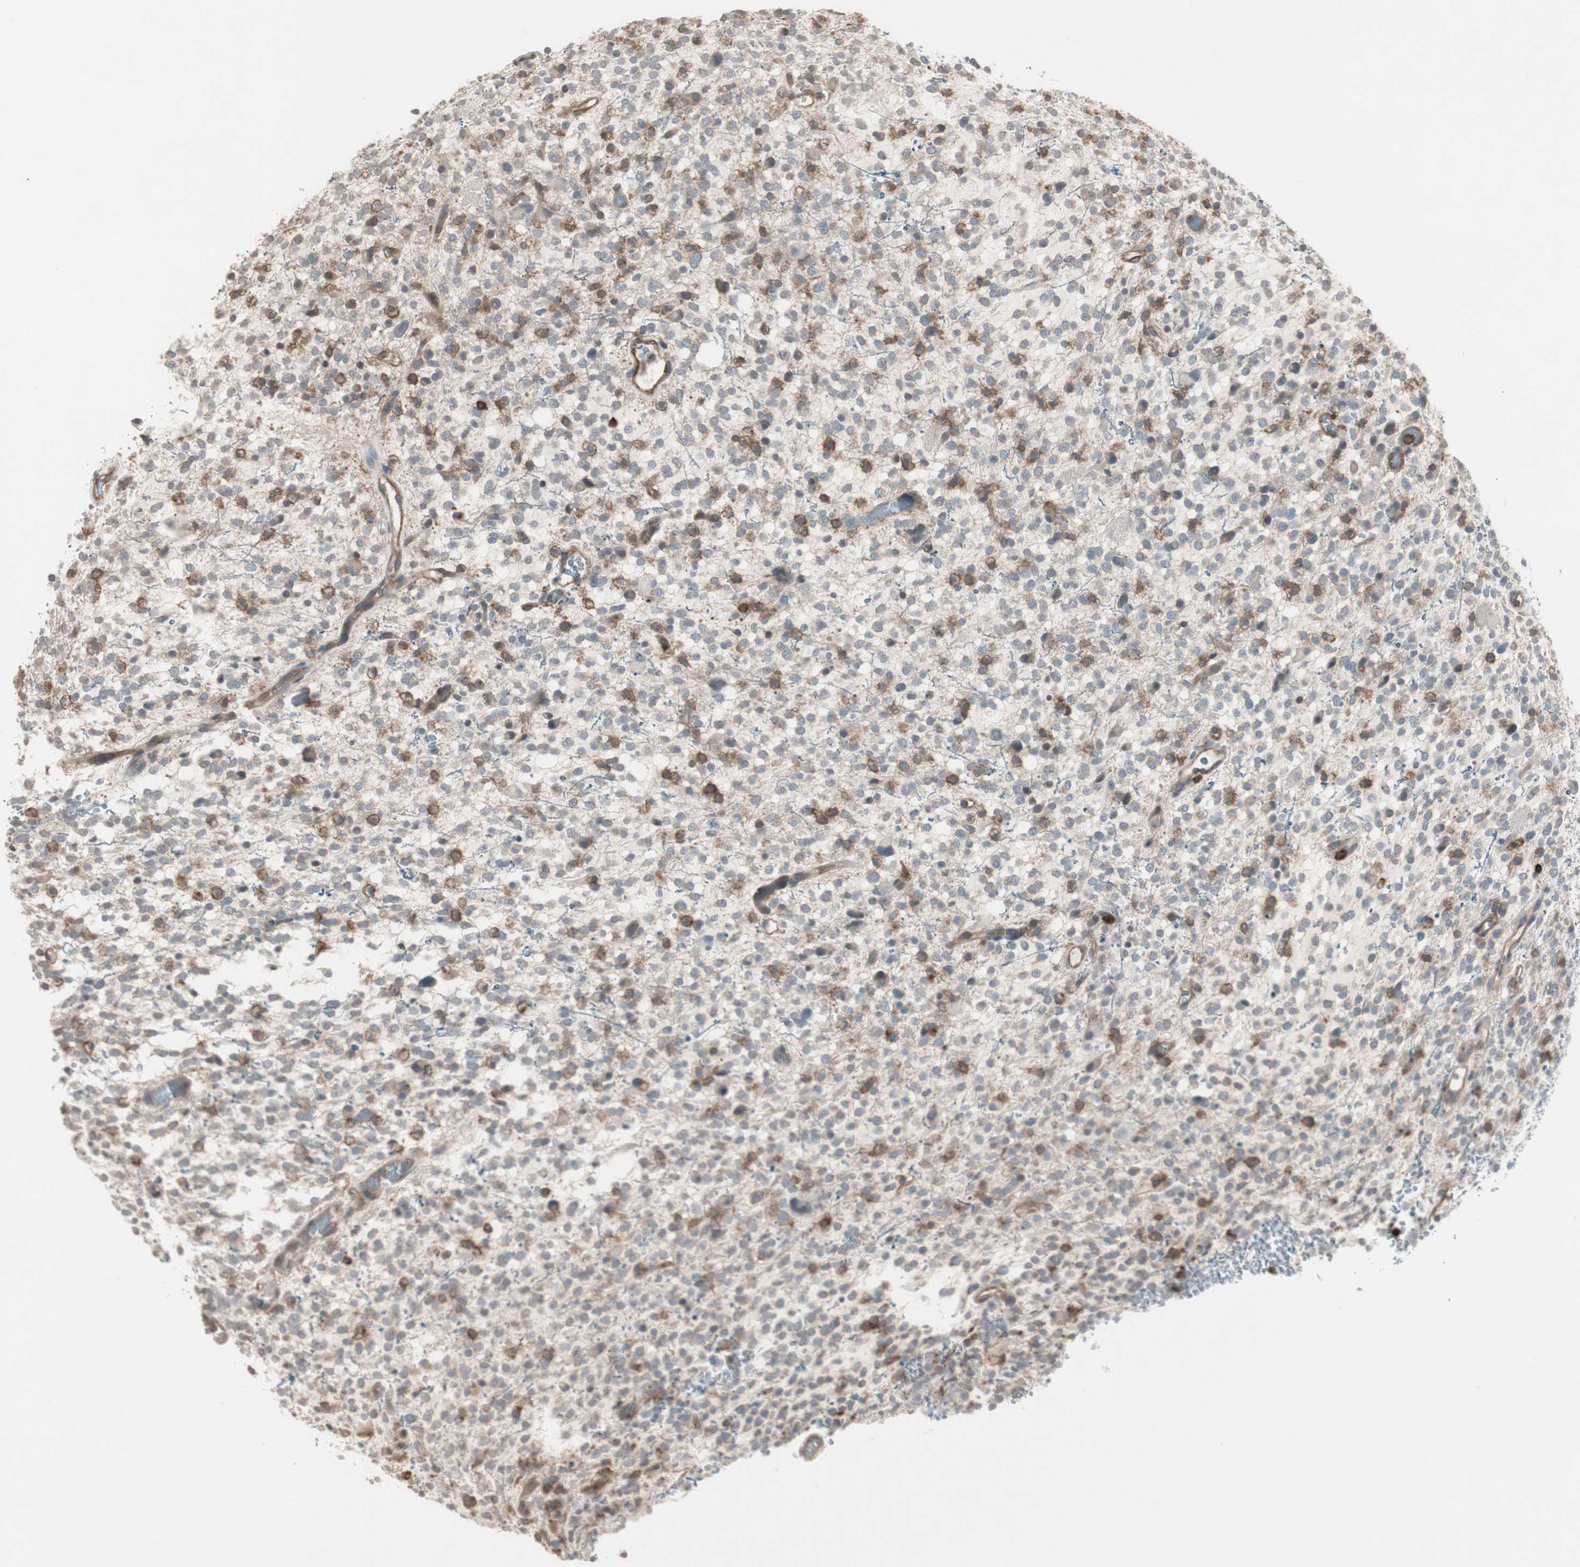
{"staining": {"intensity": "weak", "quantity": "<25%", "location": "cytoplasmic/membranous"}, "tissue": "glioma", "cell_type": "Tumor cells", "image_type": "cancer", "snomed": [{"axis": "morphology", "description": "Glioma, malignant, High grade"}, {"axis": "topography", "description": "Brain"}], "caption": "The image demonstrates no staining of tumor cells in glioma.", "gene": "ARHGEF1", "patient": {"sex": "male", "age": 48}}